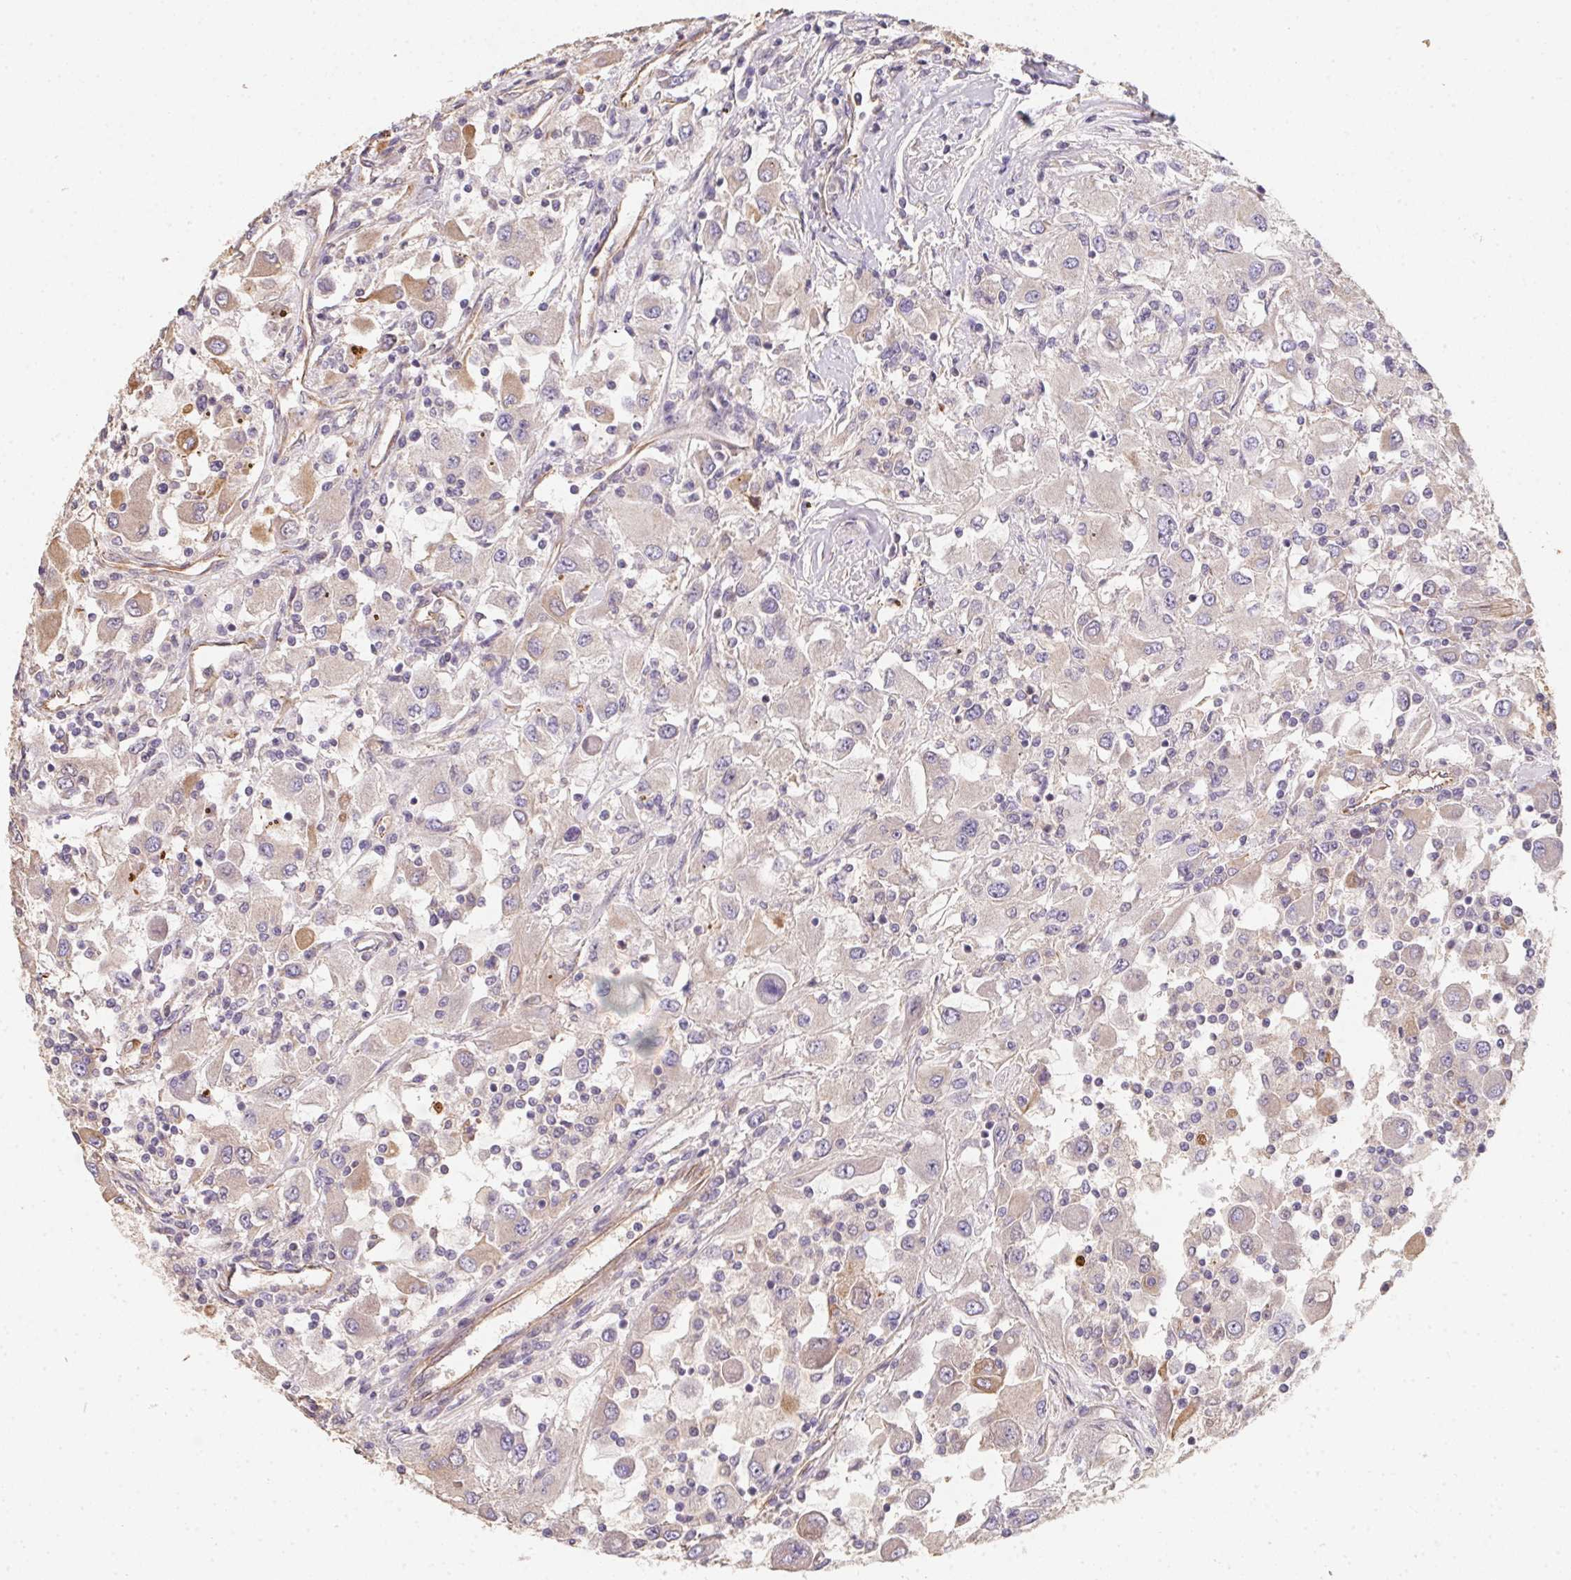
{"staining": {"intensity": "weak", "quantity": "<25%", "location": "cytoplasmic/membranous"}, "tissue": "renal cancer", "cell_type": "Tumor cells", "image_type": "cancer", "snomed": [{"axis": "morphology", "description": "Adenocarcinoma, NOS"}, {"axis": "topography", "description": "Kidney"}], "caption": "Tumor cells show no significant protein staining in renal adenocarcinoma.", "gene": "TBKBP1", "patient": {"sex": "female", "age": 67}}